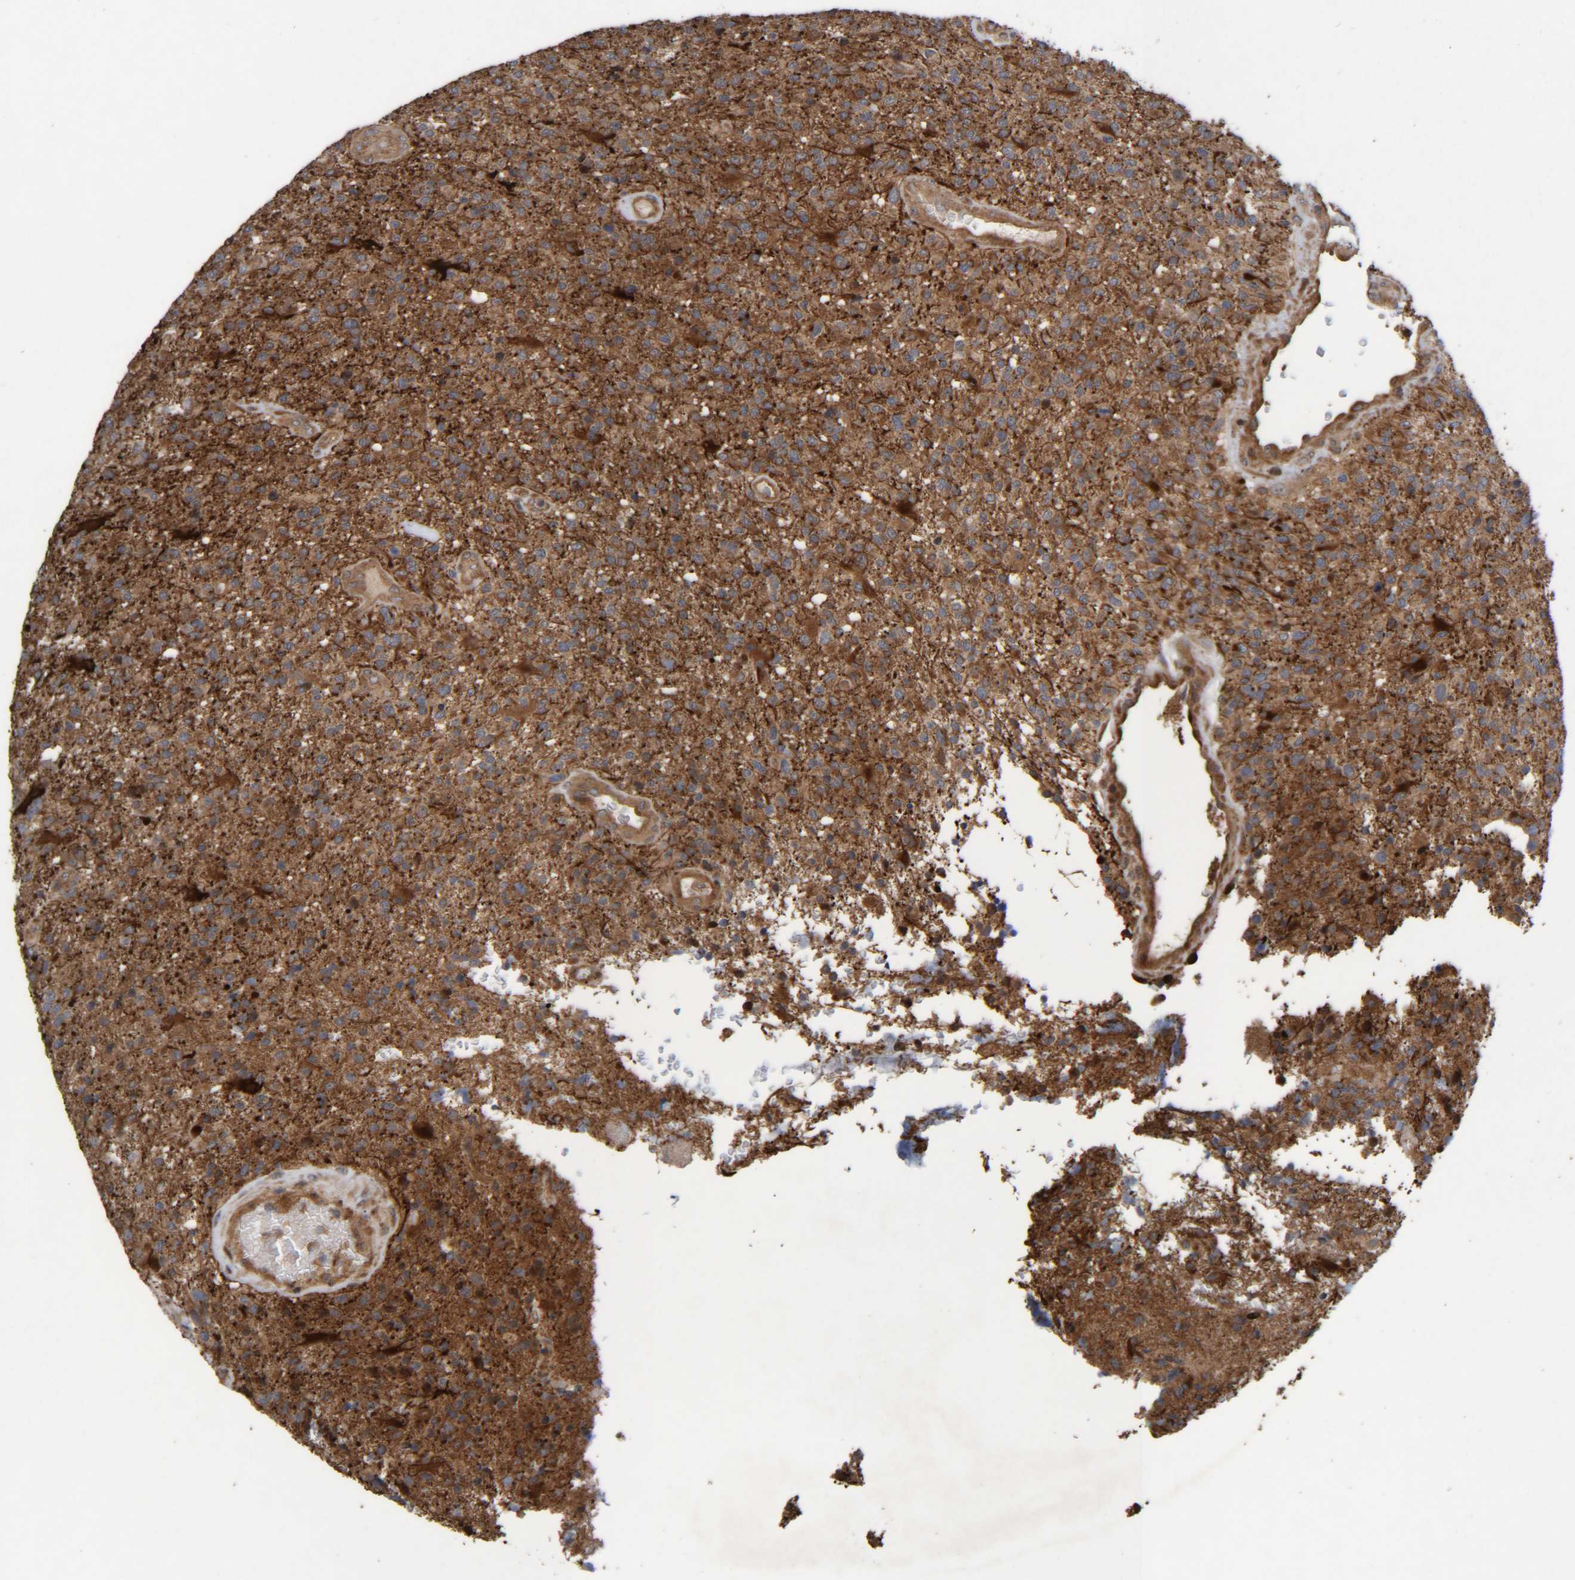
{"staining": {"intensity": "moderate", "quantity": ">75%", "location": "cytoplasmic/membranous"}, "tissue": "glioma", "cell_type": "Tumor cells", "image_type": "cancer", "snomed": [{"axis": "morphology", "description": "Glioma, malignant, High grade"}, {"axis": "topography", "description": "Brain"}], "caption": "The image demonstrates staining of glioma, revealing moderate cytoplasmic/membranous protein staining (brown color) within tumor cells. Nuclei are stained in blue.", "gene": "CCDC57", "patient": {"sex": "male", "age": 72}}